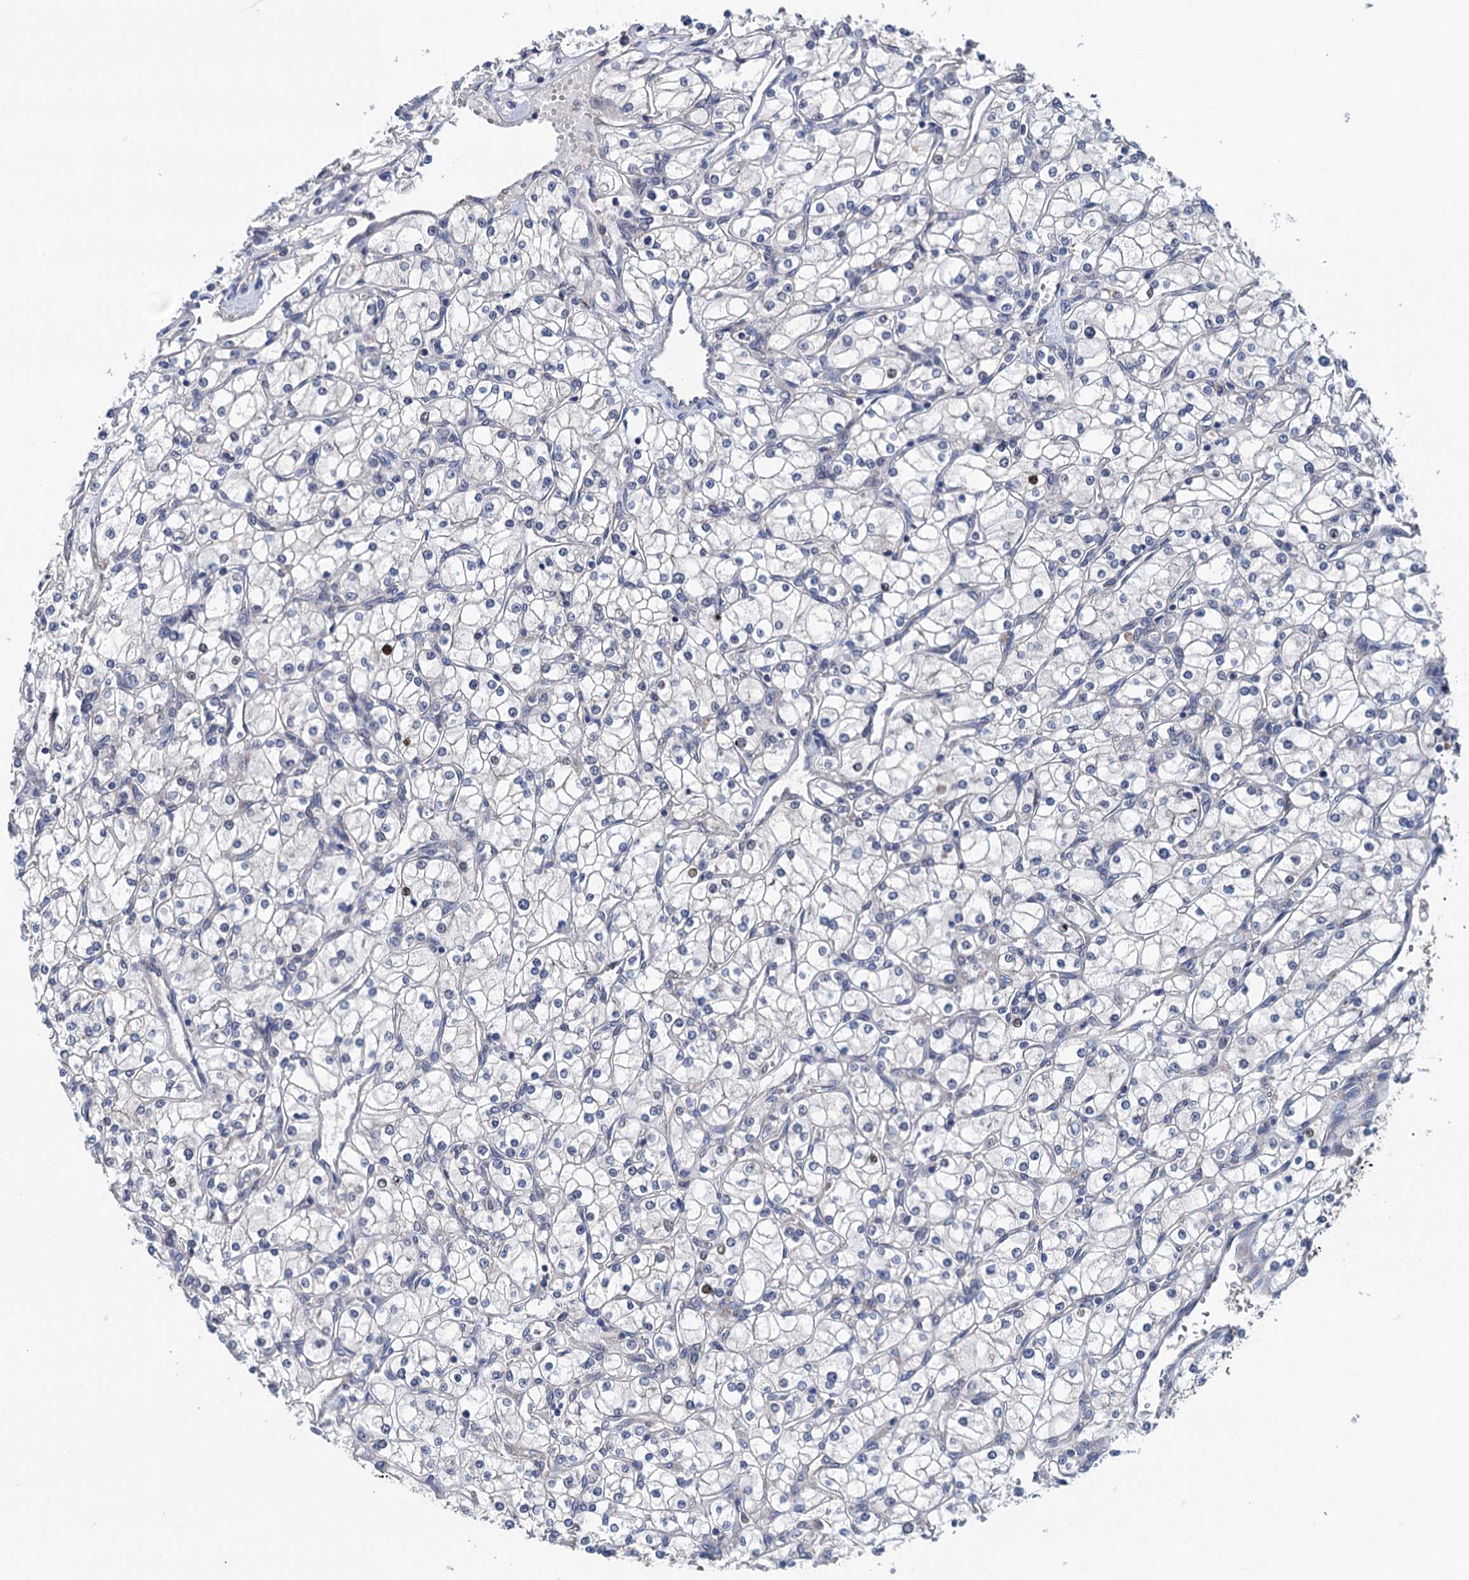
{"staining": {"intensity": "negative", "quantity": "none", "location": "none"}, "tissue": "renal cancer", "cell_type": "Tumor cells", "image_type": "cancer", "snomed": [{"axis": "morphology", "description": "Adenocarcinoma, NOS"}, {"axis": "topography", "description": "Kidney"}], "caption": "Human renal adenocarcinoma stained for a protein using IHC displays no staining in tumor cells.", "gene": "EYA4", "patient": {"sex": "male", "age": 80}}